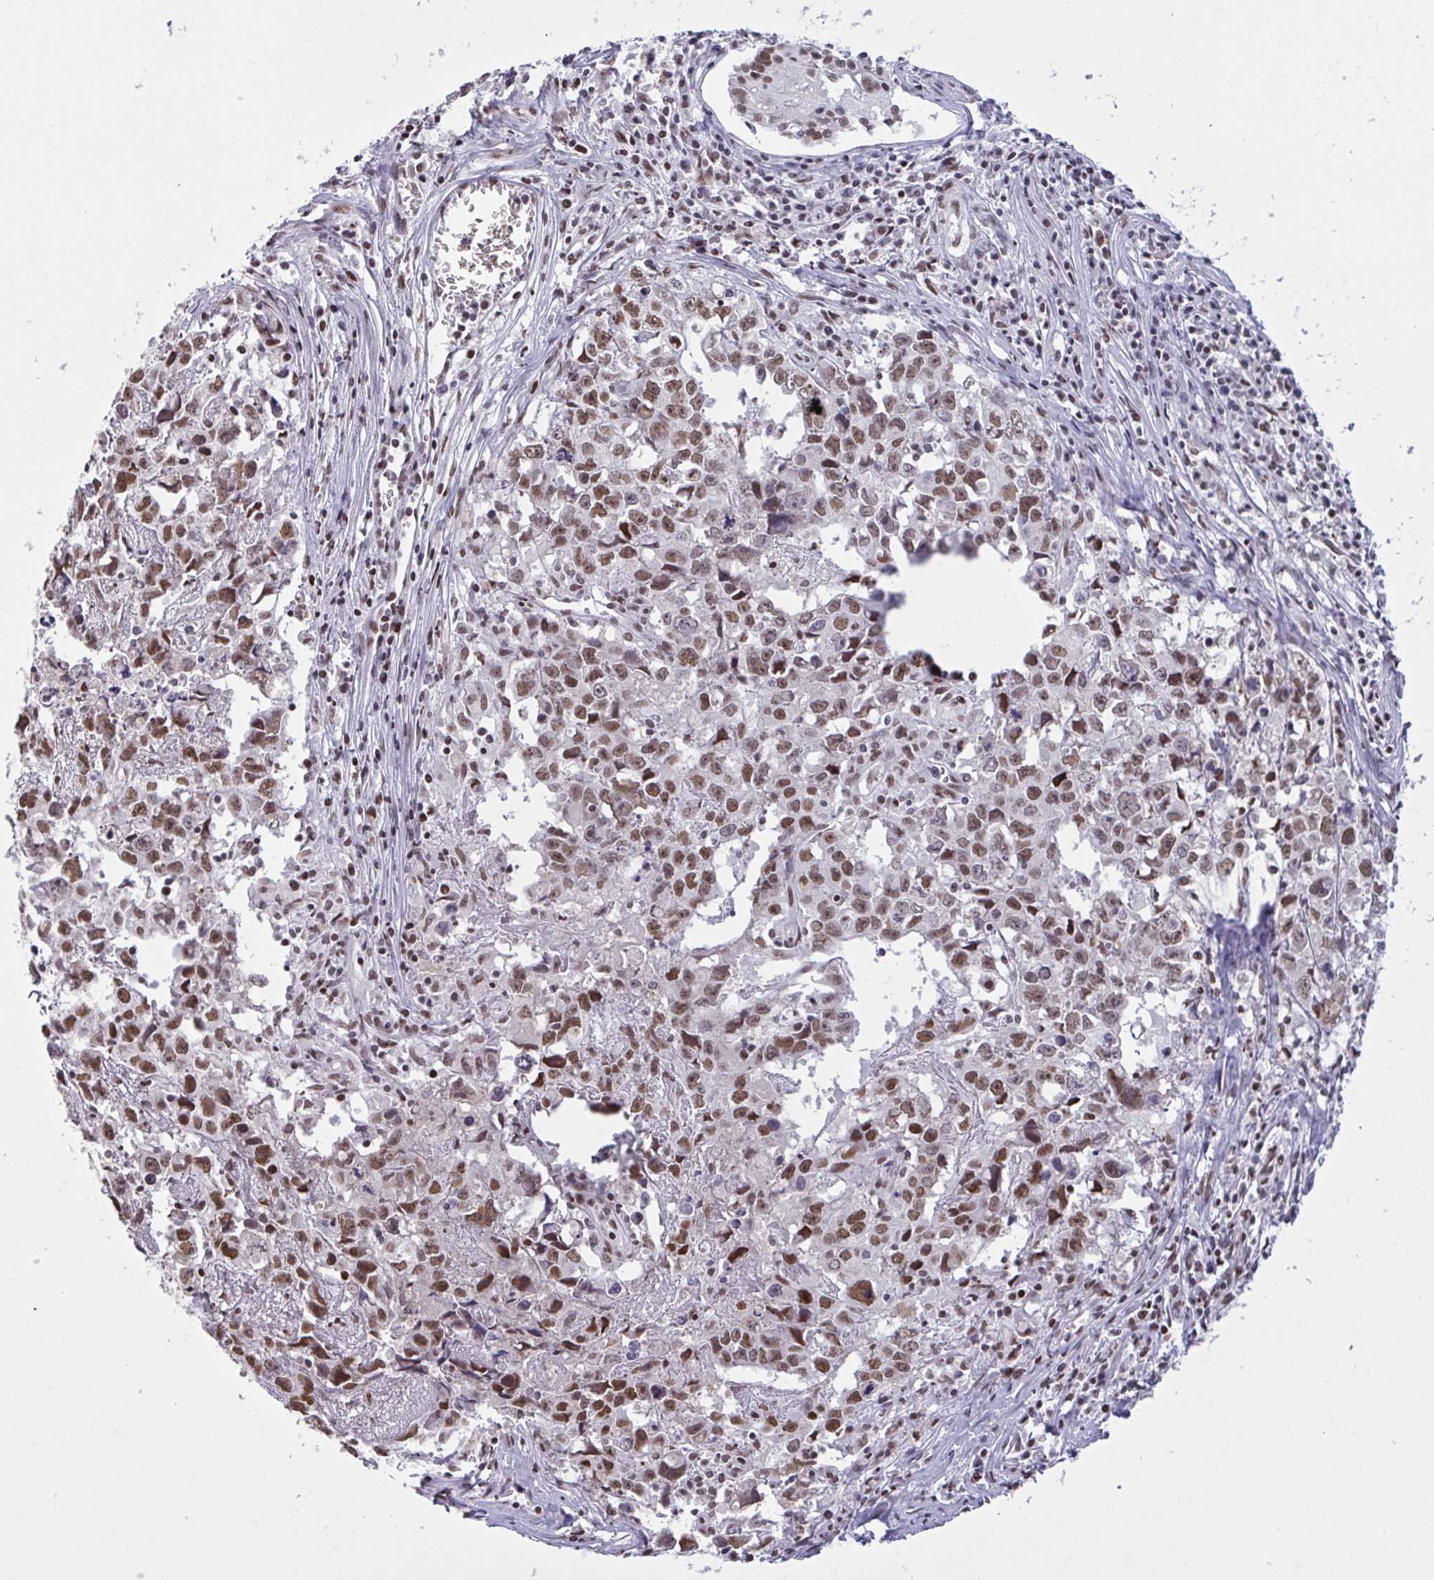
{"staining": {"intensity": "moderate", "quantity": ">75%", "location": "nuclear"}, "tissue": "testis cancer", "cell_type": "Tumor cells", "image_type": "cancer", "snomed": [{"axis": "morphology", "description": "Carcinoma, Embryonal, NOS"}, {"axis": "topography", "description": "Testis"}], "caption": "Approximately >75% of tumor cells in testis cancer show moderate nuclear protein positivity as visualized by brown immunohistochemical staining.", "gene": "CBFA2T2", "patient": {"sex": "male", "age": 22}}